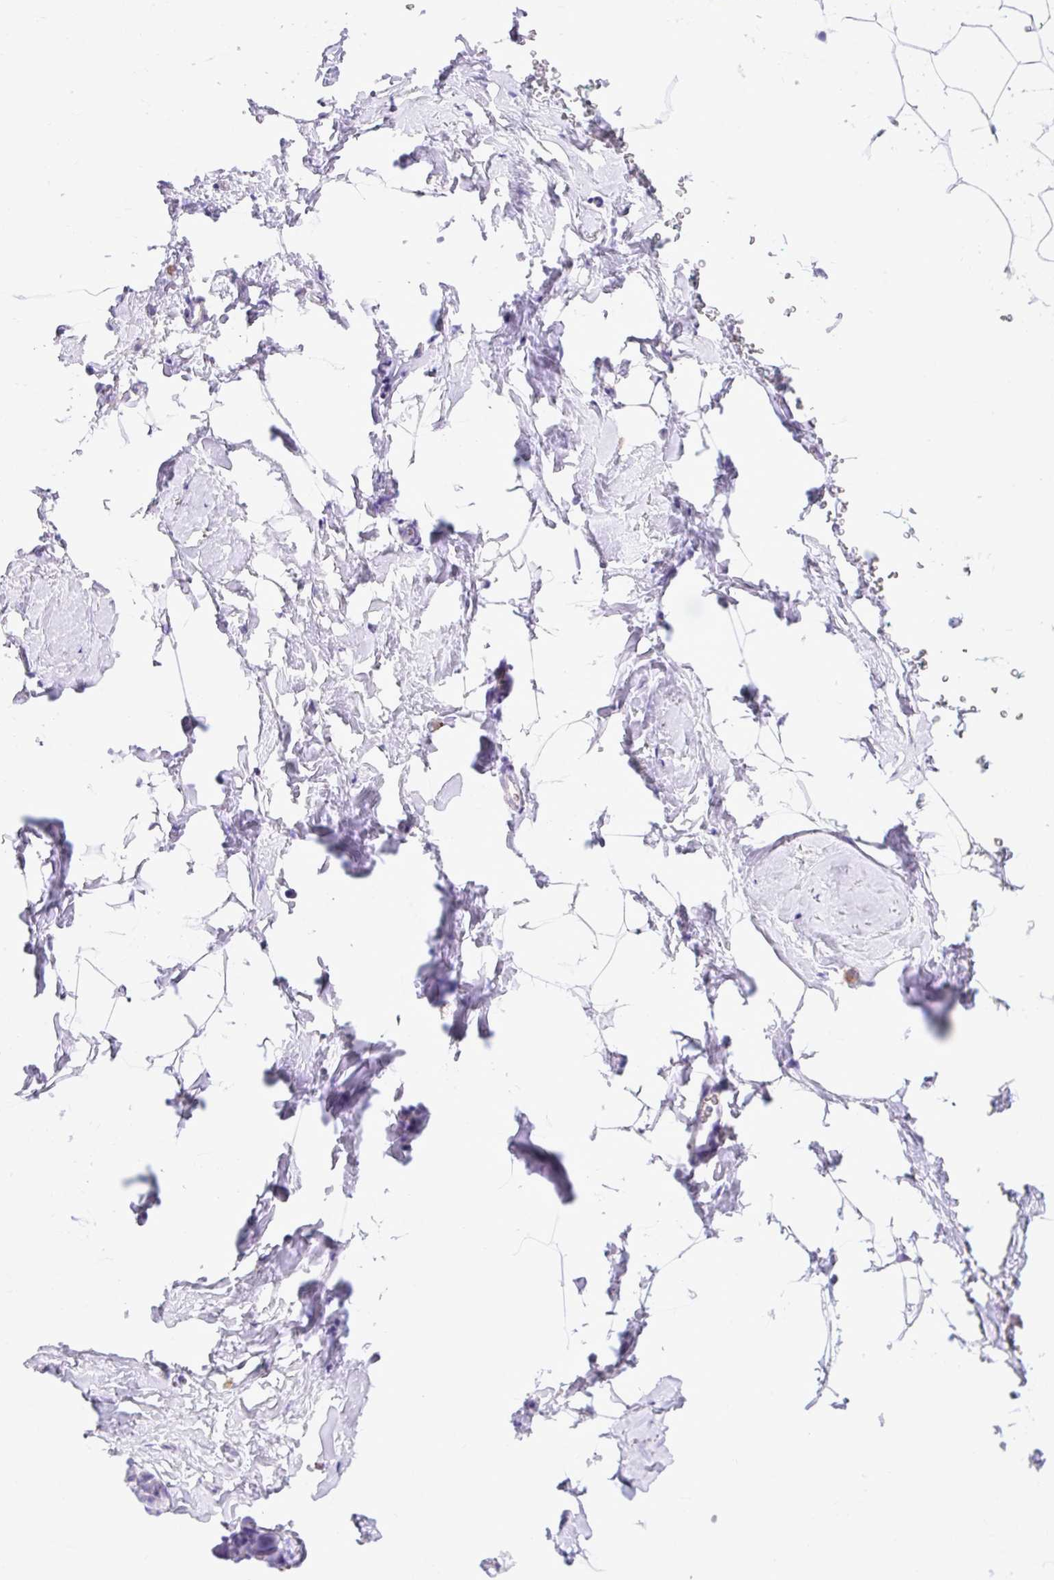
{"staining": {"intensity": "negative", "quantity": "none", "location": "none"}, "tissue": "breast", "cell_type": "Adipocytes", "image_type": "normal", "snomed": [{"axis": "morphology", "description": "Normal tissue, NOS"}, {"axis": "topography", "description": "Breast"}], "caption": "Adipocytes show no significant protein positivity in benign breast. The staining is performed using DAB (3,3'-diaminobenzidine) brown chromogen with nuclei counter-stained in using hematoxylin.", "gene": "HEXB", "patient": {"sex": "female", "age": 32}}